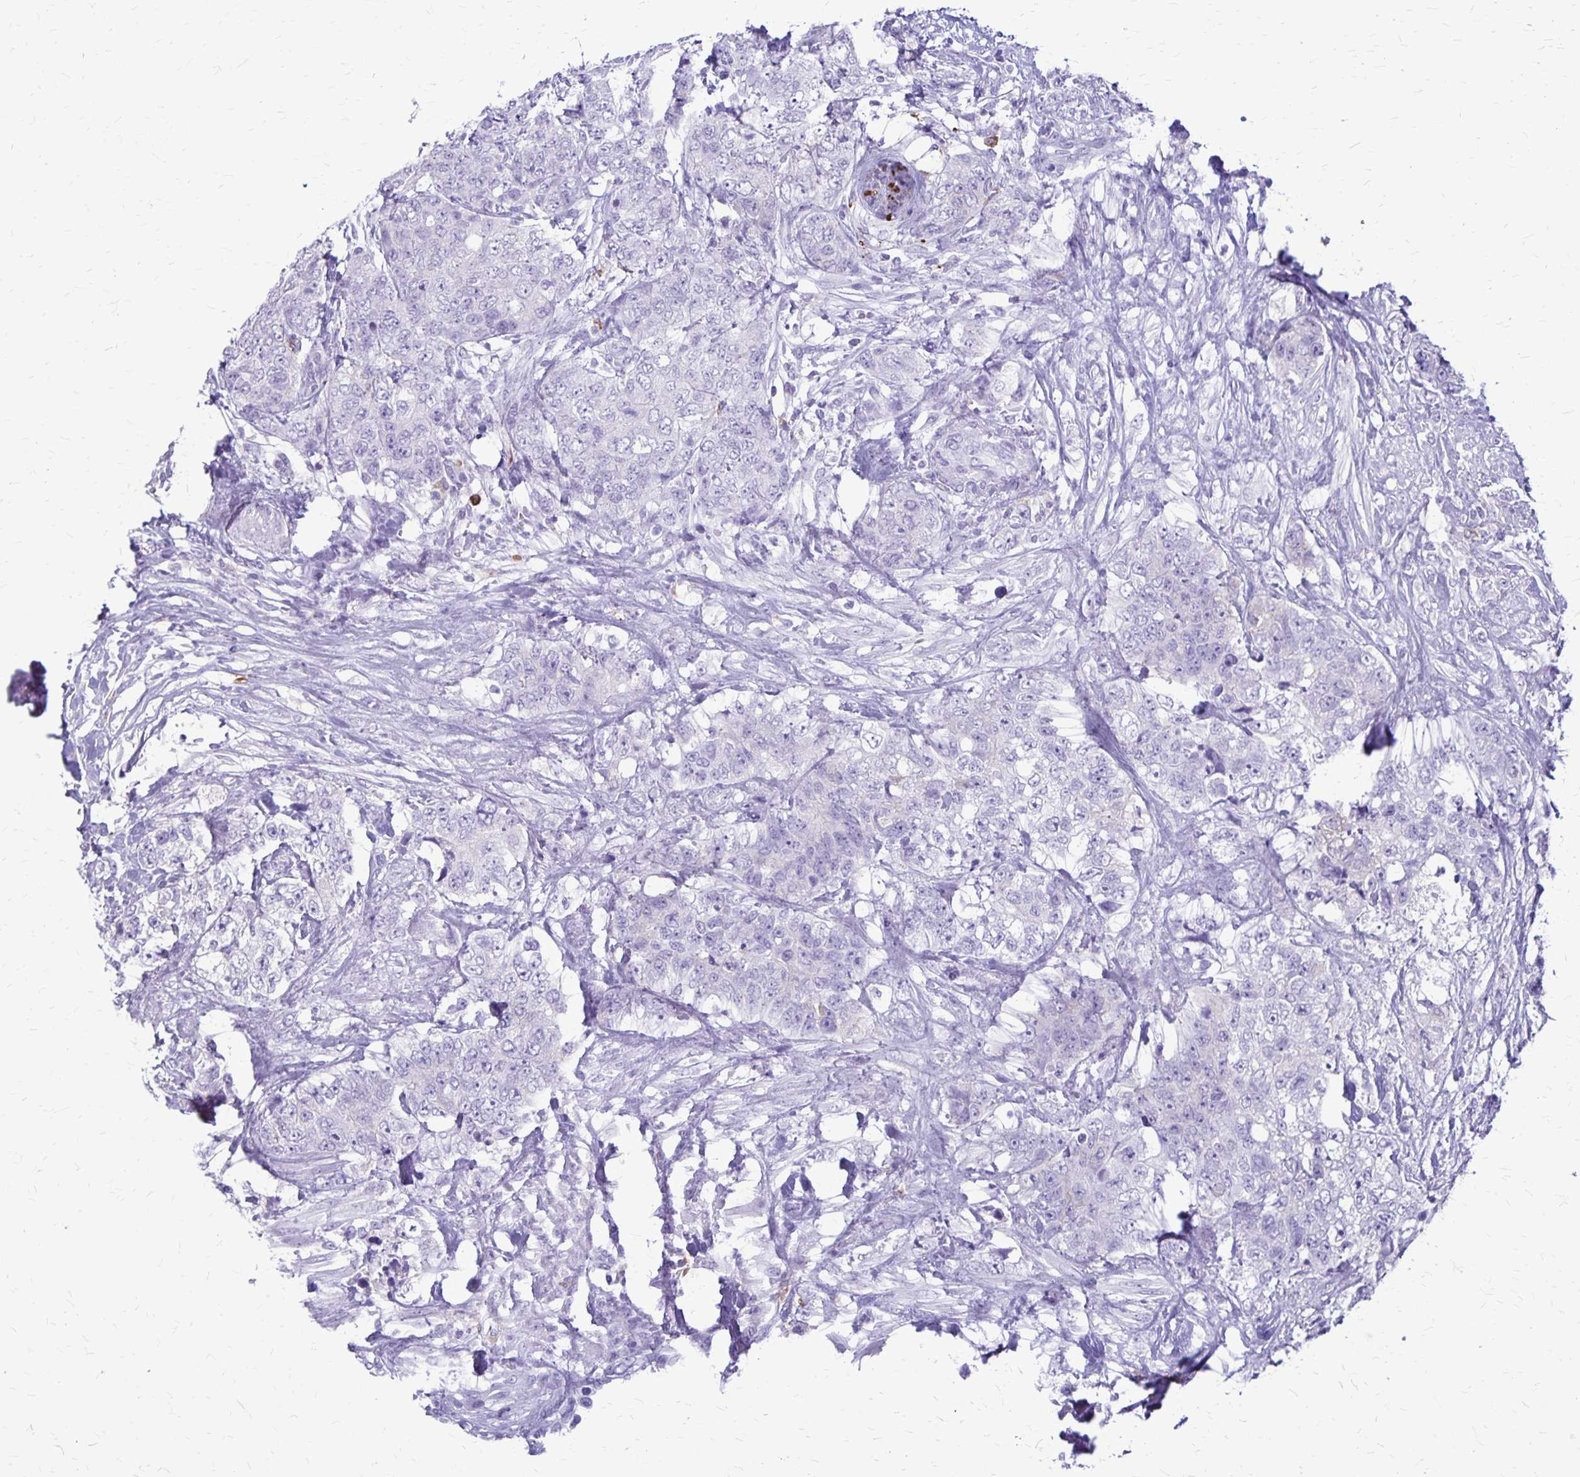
{"staining": {"intensity": "negative", "quantity": "none", "location": "none"}, "tissue": "urothelial cancer", "cell_type": "Tumor cells", "image_type": "cancer", "snomed": [{"axis": "morphology", "description": "Urothelial carcinoma, High grade"}, {"axis": "topography", "description": "Urinary bladder"}], "caption": "IHC micrograph of neoplastic tissue: urothelial carcinoma (high-grade) stained with DAB (3,3'-diaminobenzidine) shows no significant protein expression in tumor cells.", "gene": "RTN1", "patient": {"sex": "female", "age": 78}}